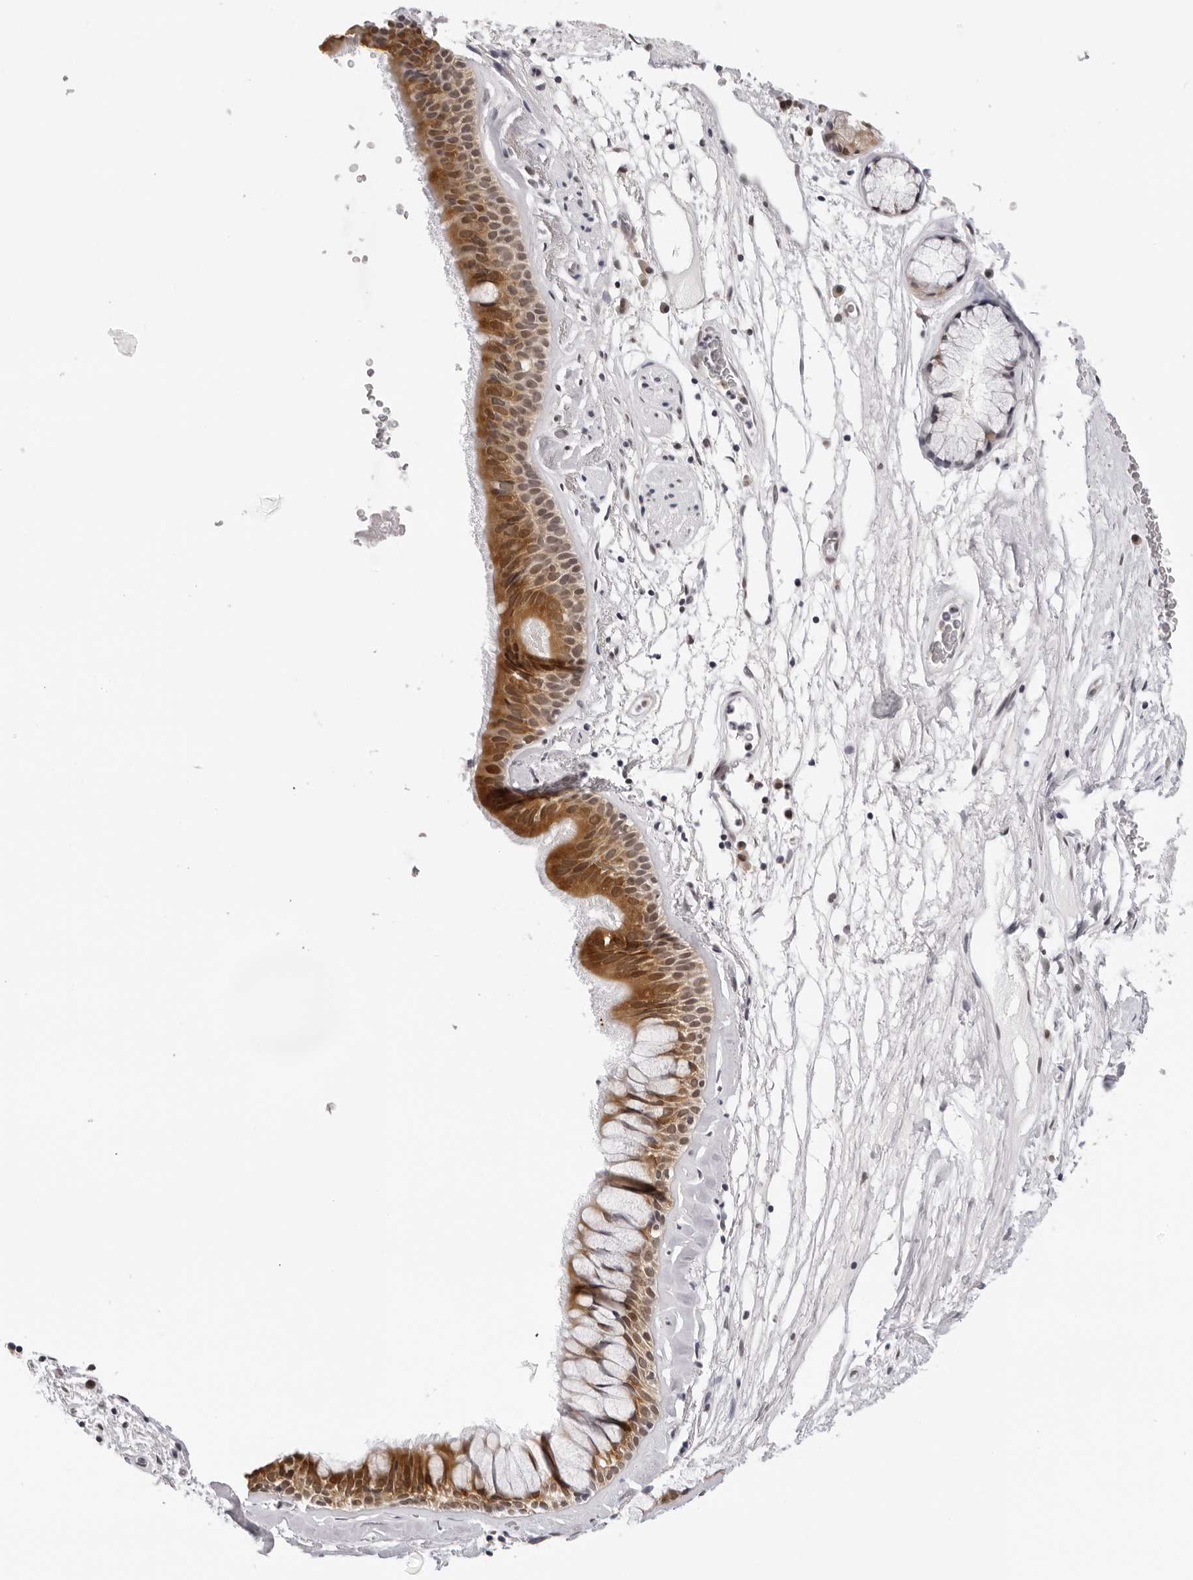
{"staining": {"intensity": "moderate", "quantity": ">75%", "location": "cytoplasmic/membranous"}, "tissue": "bronchus", "cell_type": "Respiratory epithelial cells", "image_type": "normal", "snomed": [{"axis": "morphology", "description": "Normal tissue, NOS"}, {"axis": "topography", "description": "Cartilage tissue"}], "caption": "The micrograph exhibits a brown stain indicating the presence of a protein in the cytoplasmic/membranous of respiratory epithelial cells in bronchus.", "gene": "WDR77", "patient": {"sex": "female", "age": 63}}